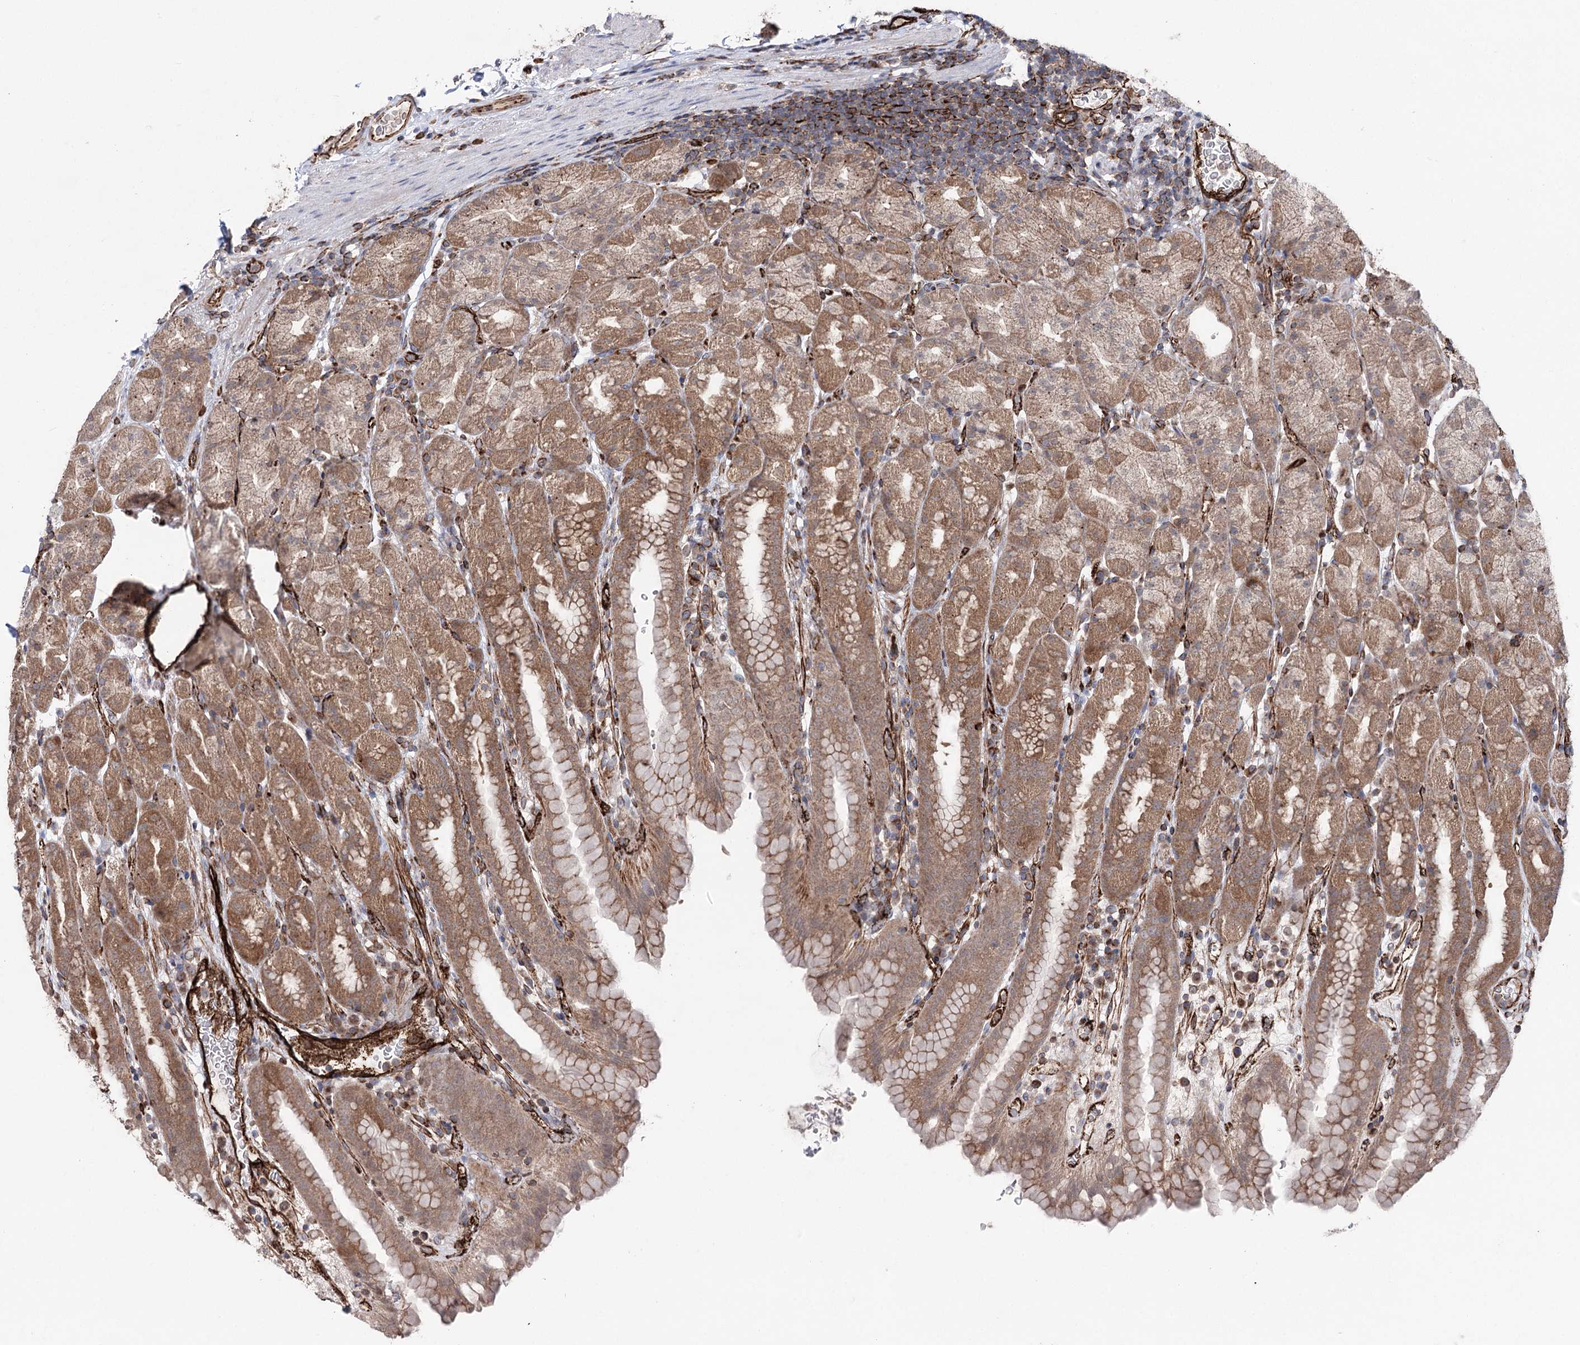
{"staining": {"intensity": "moderate", "quantity": ">75%", "location": "cytoplasmic/membranous,nuclear"}, "tissue": "stomach", "cell_type": "Glandular cells", "image_type": "normal", "snomed": [{"axis": "morphology", "description": "Normal tissue, NOS"}, {"axis": "topography", "description": "Stomach, upper"}], "caption": "This is a micrograph of IHC staining of normal stomach, which shows moderate expression in the cytoplasmic/membranous,nuclear of glandular cells.", "gene": "MIB1", "patient": {"sex": "male", "age": 68}}